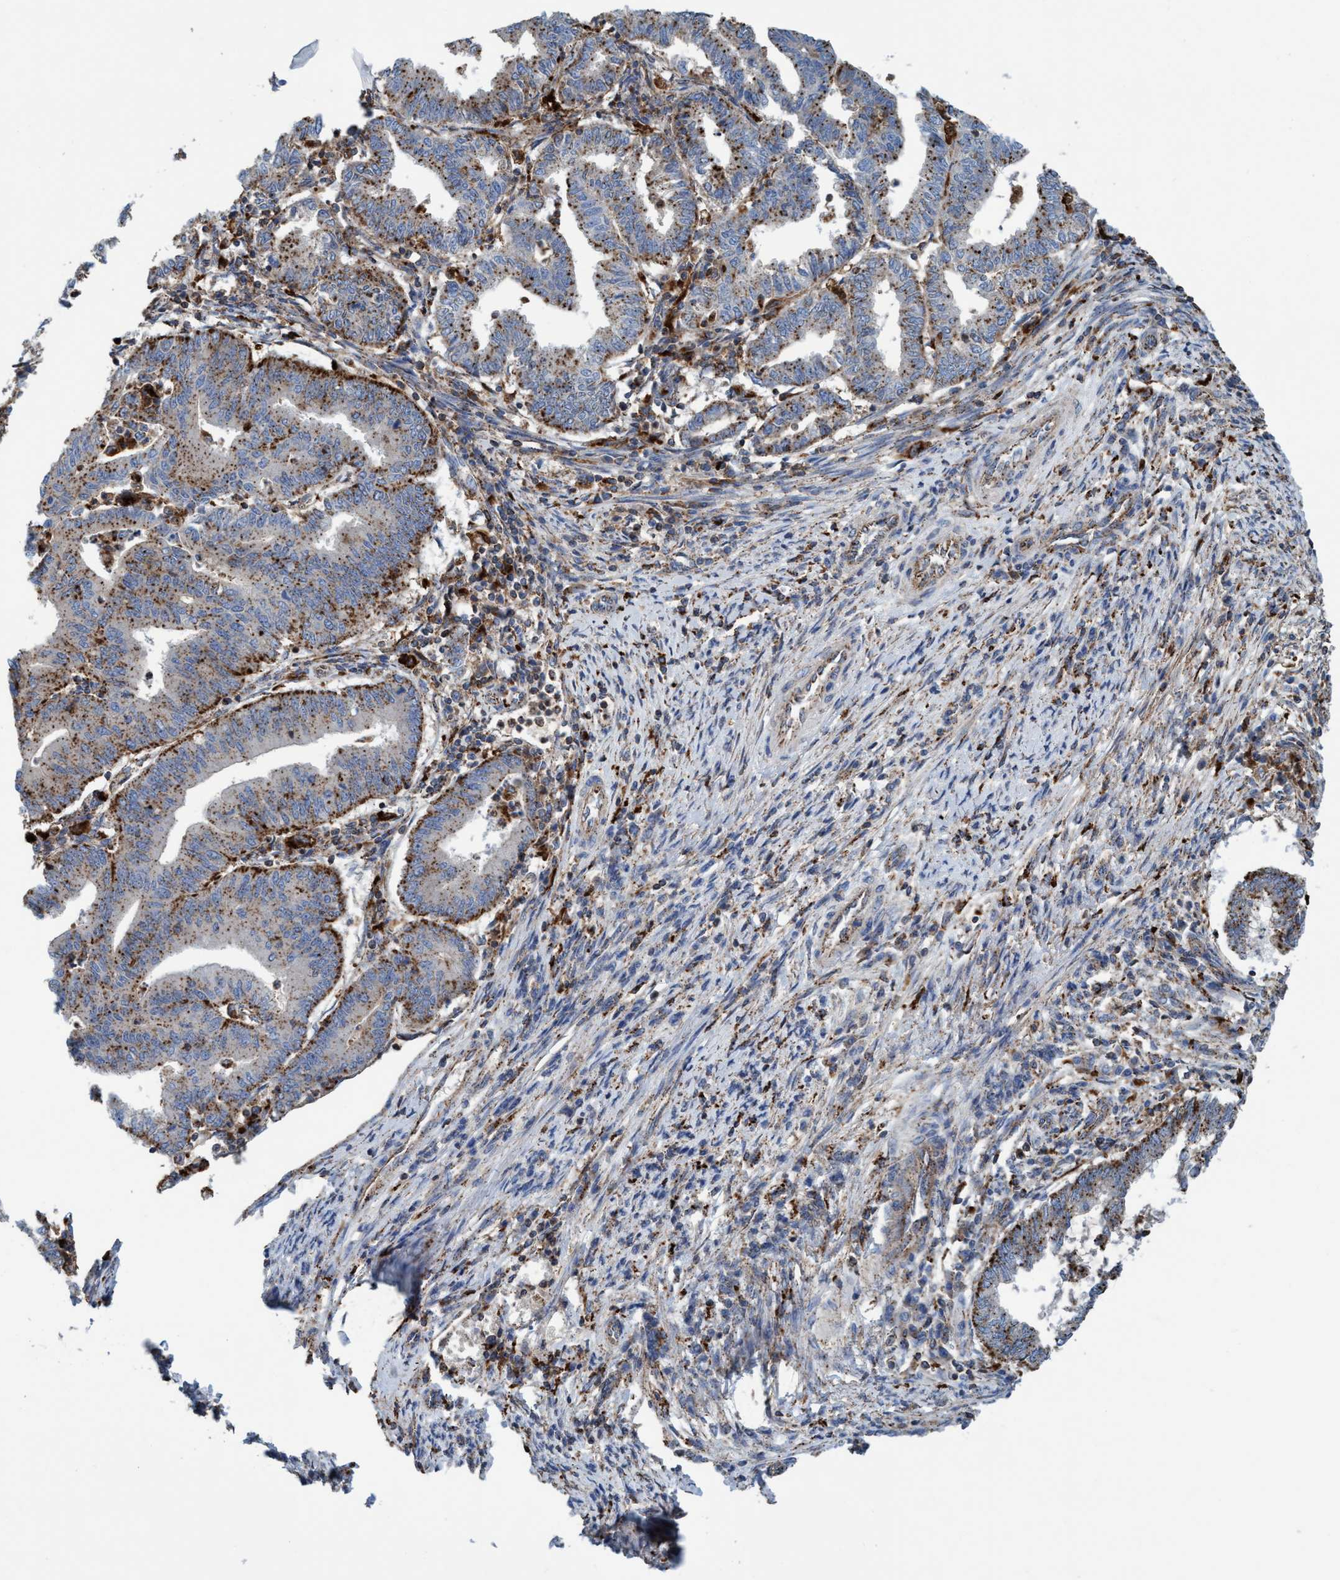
{"staining": {"intensity": "moderate", "quantity": ">75%", "location": "cytoplasmic/membranous"}, "tissue": "endometrial cancer", "cell_type": "Tumor cells", "image_type": "cancer", "snomed": [{"axis": "morphology", "description": "Polyp, NOS"}, {"axis": "morphology", "description": "Adenocarcinoma, NOS"}, {"axis": "morphology", "description": "Adenoma, NOS"}, {"axis": "topography", "description": "Endometrium"}], "caption": "Immunohistochemical staining of endometrial cancer exhibits medium levels of moderate cytoplasmic/membranous staining in about >75% of tumor cells.", "gene": "TRIM65", "patient": {"sex": "female", "age": 79}}